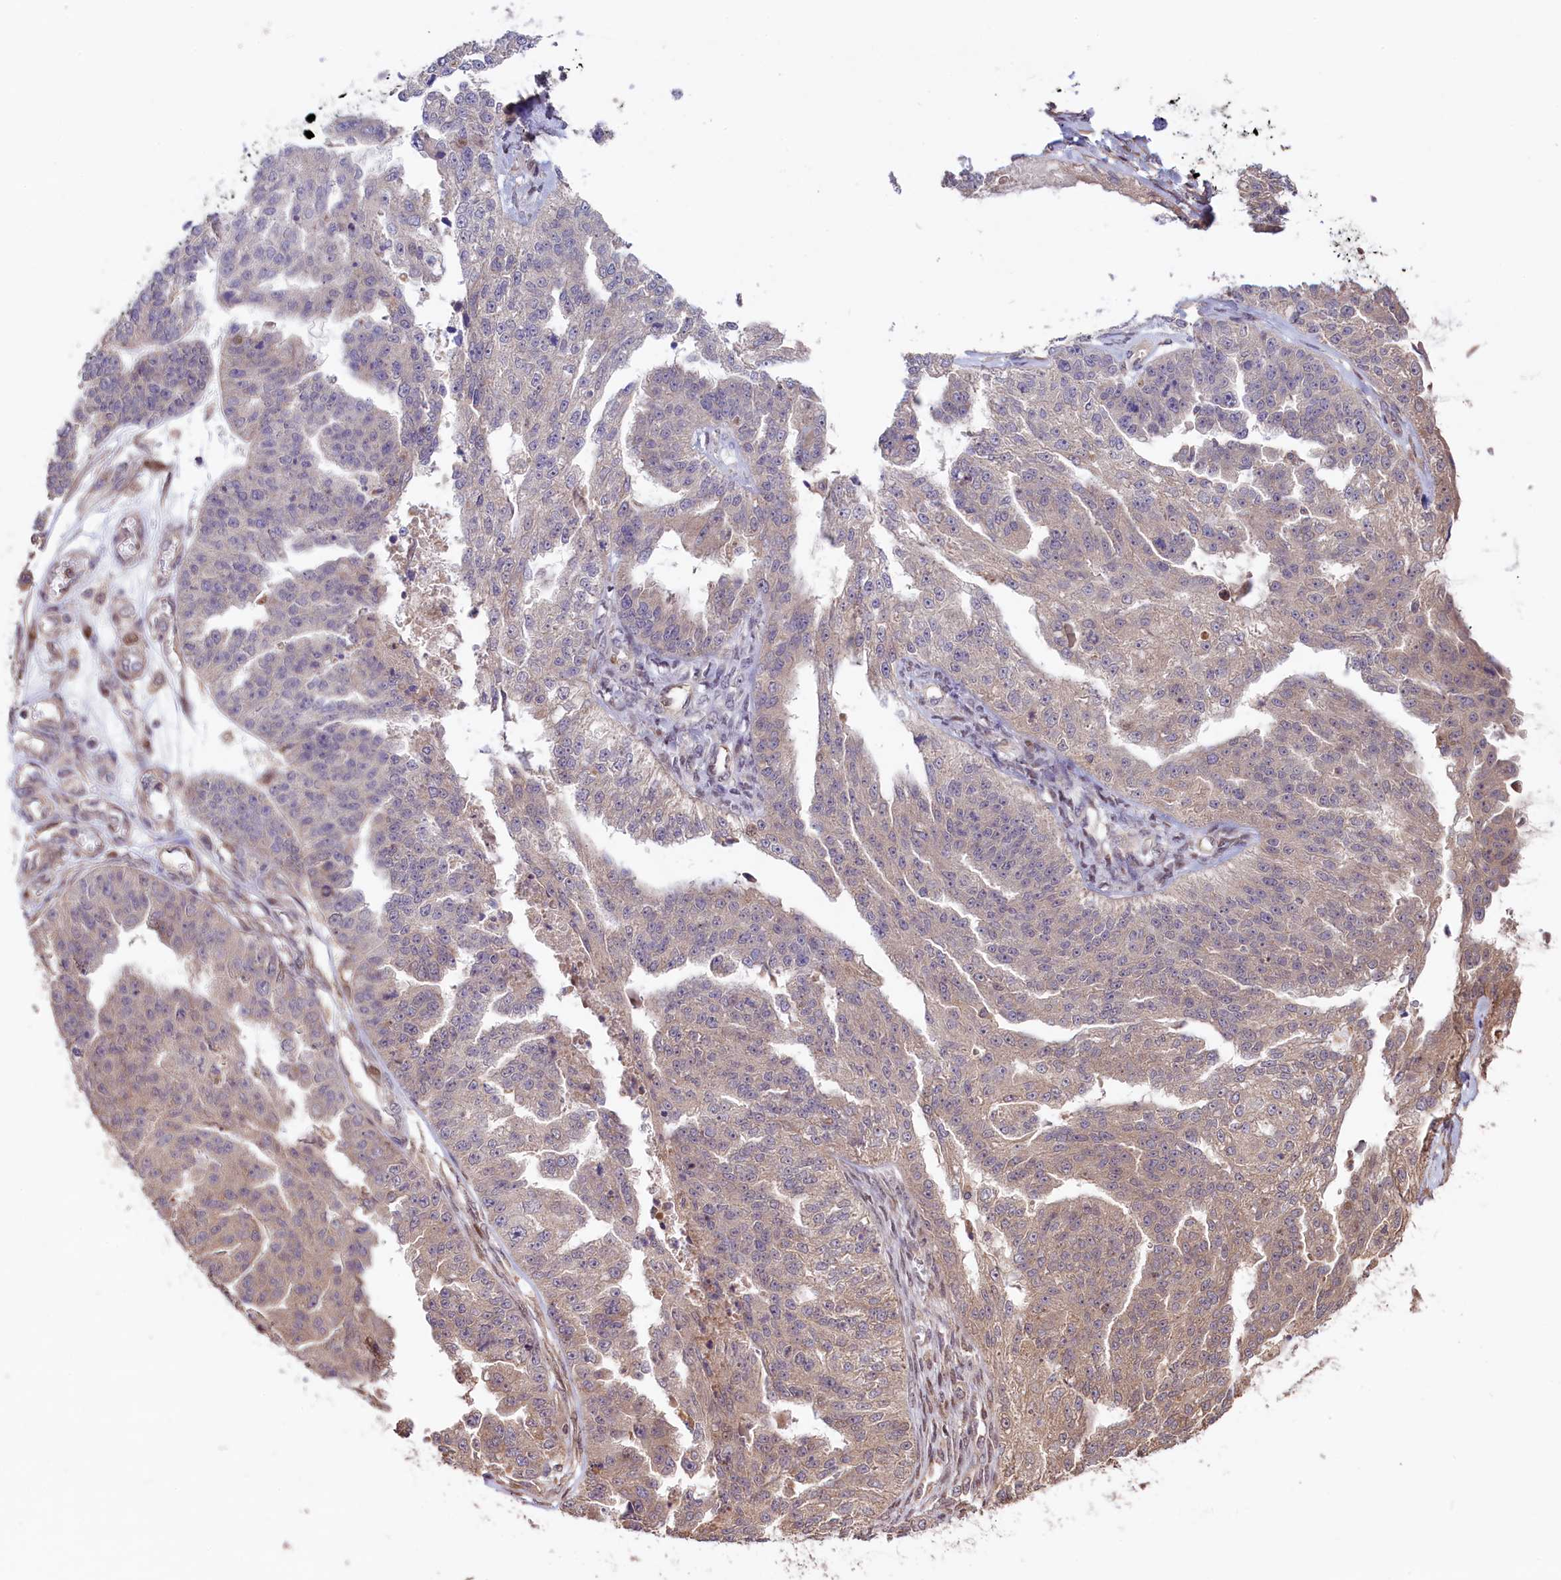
{"staining": {"intensity": "weak", "quantity": "<25%", "location": "cytoplasmic/membranous"}, "tissue": "ovarian cancer", "cell_type": "Tumor cells", "image_type": "cancer", "snomed": [{"axis": "morphology", "description": "Cystadenocarcinoma, serous, NOS"}, {"axis": "topography", "description": "Ovary"}], "caption": "Immunohistochemistry (IHC) histopathology image of neoplastic tissue: ovarian cancer (serous cystadenocarcinoma) stained with DAB (3,3'-diaminobenzidine) demonstrates no significant protein positivity in tumor cells.", "gene": "RIC8A", "patient": {"sex": "female", "age": 58}}